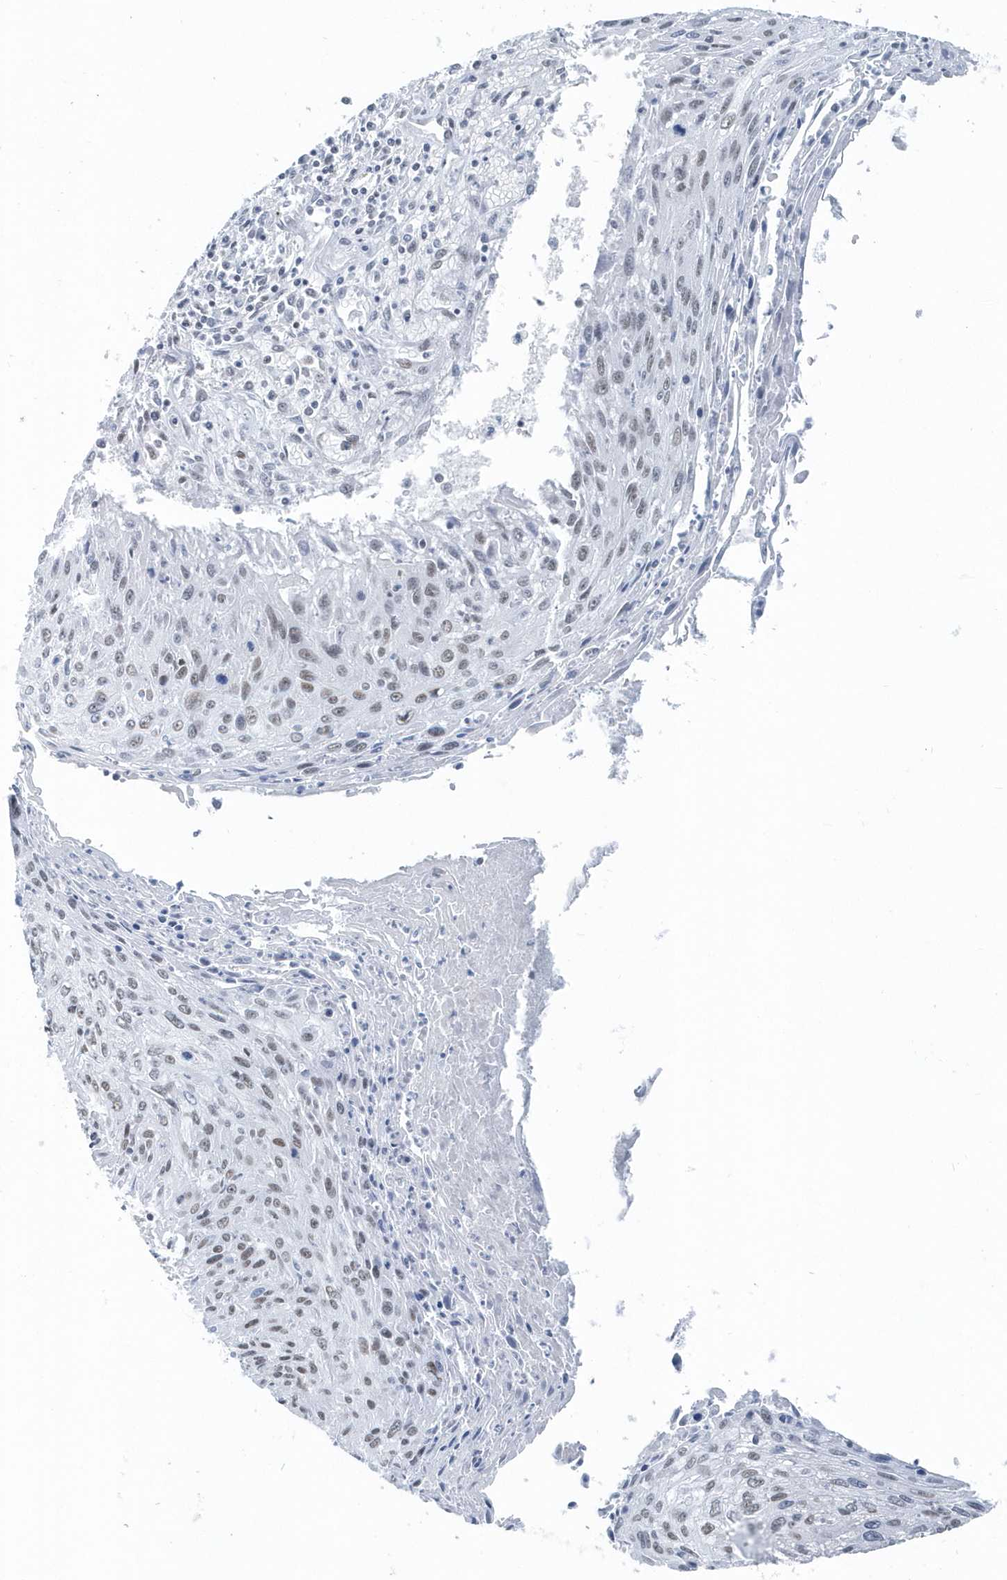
{"staining": {"intensity": "moderate", "quantity": "25%-75%", "location": "nuclear"}, "tissue": "cervical cancer", "cell_type": "Tumor cells", "image_type": "cancer", "snomed": [{"axis": "morphology", "description": "Squamous cell carcinoma, NOS"}, {"axis": "topography", "description": "Cervix"}], "caption": "Approximately 25%-75% of tumor cells in cervical cancer exhibit moderate nuclear protein positivity as visualized by brown immunohistochemical staining.", "gene": "FIP1L1", "patient": {"sex": "female", "age": 51}}